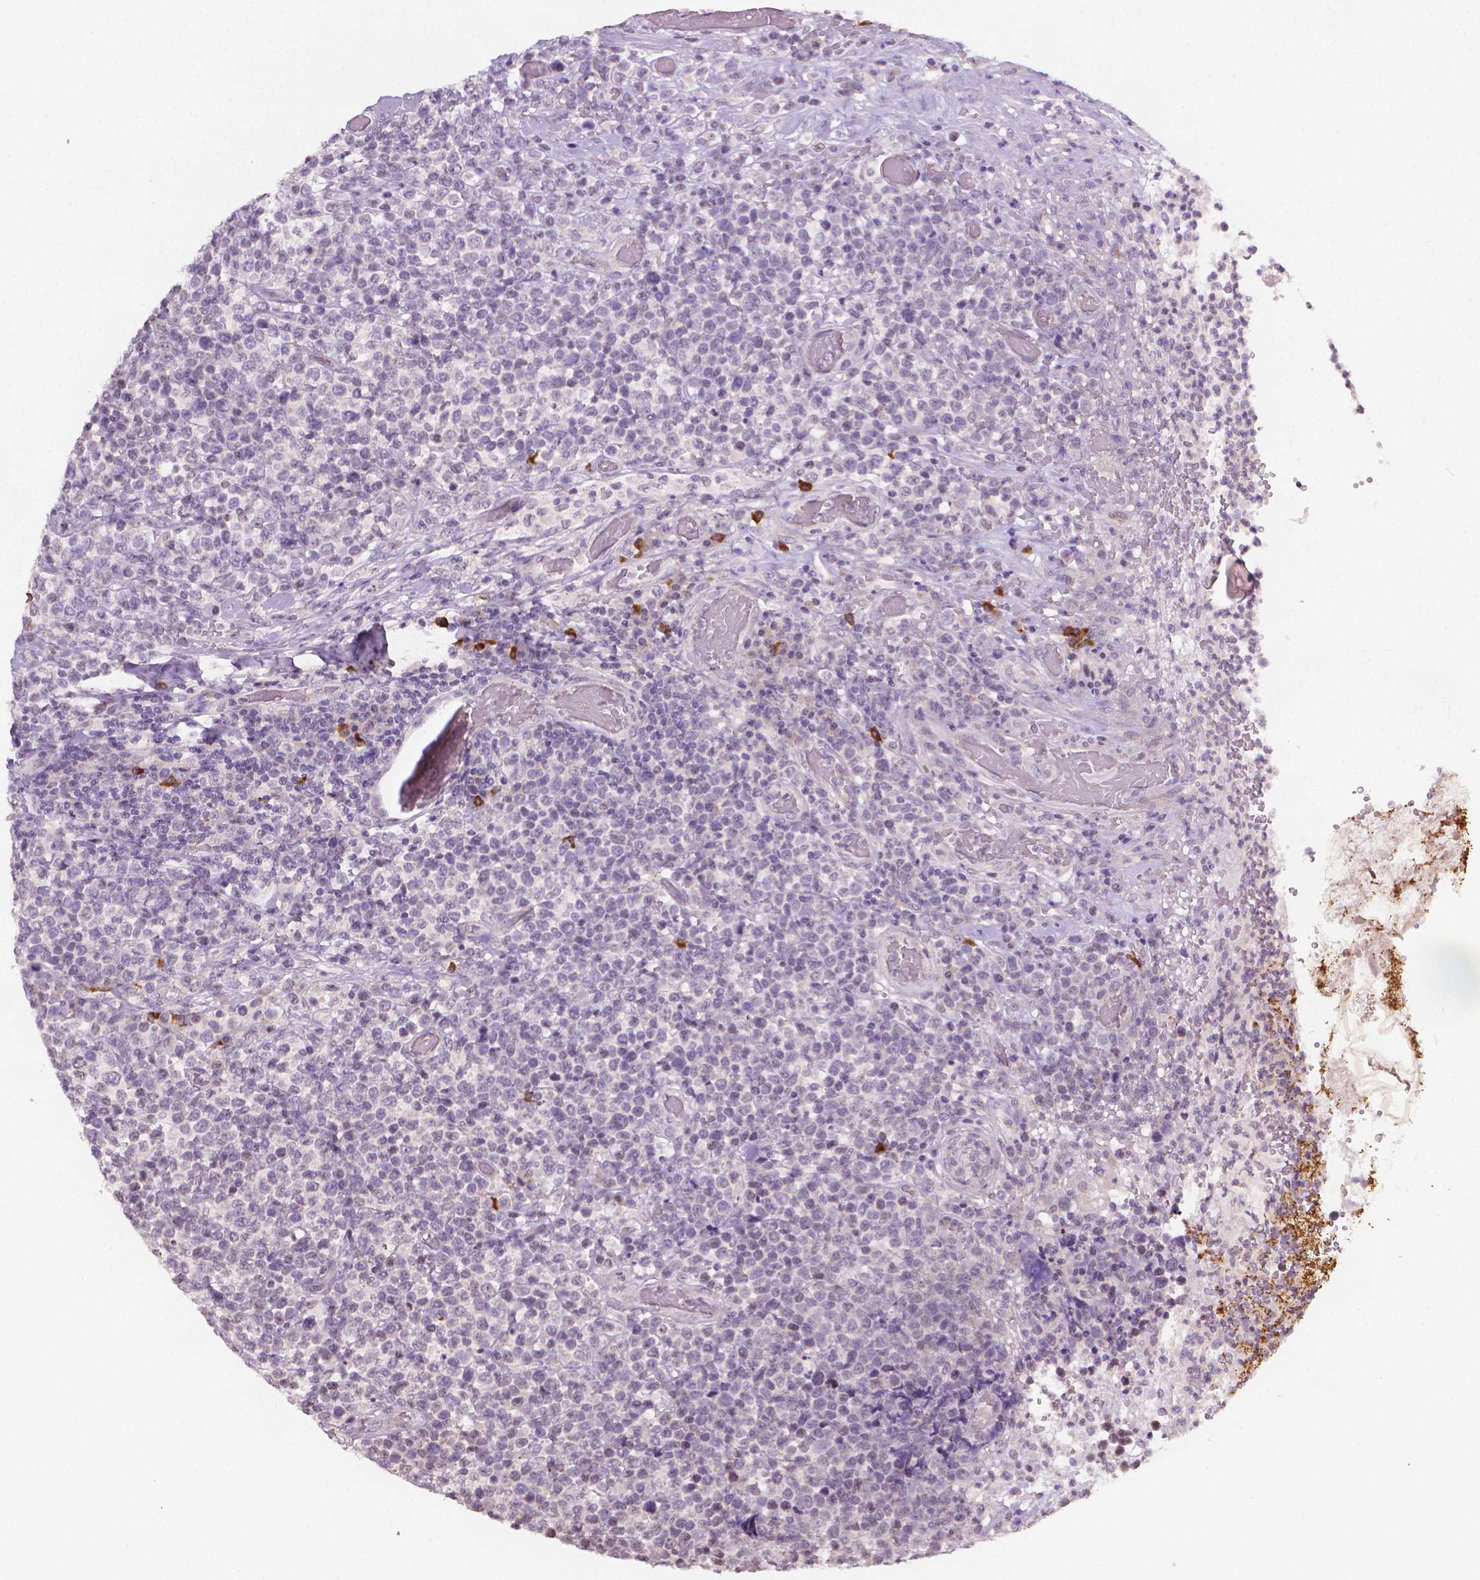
{"staining": {"intensity": "negative", "quantity": "none", "location": "none"}, "tissue": "lymphoma", "cell_type": "Tumor cells", "image_type": "cancer", "snomed": [{"axis": "morphology", "description": "Malignant lymphoma, non-Hodgkin's type, High grade"}, {"axis": "topography", "description": "Soft tissue"}], "caption": "IHC of human lymphoma exhibits no expression in tumor cells.", "gene": "NCAN", "patient": {"sex": "female", "age": 56}}